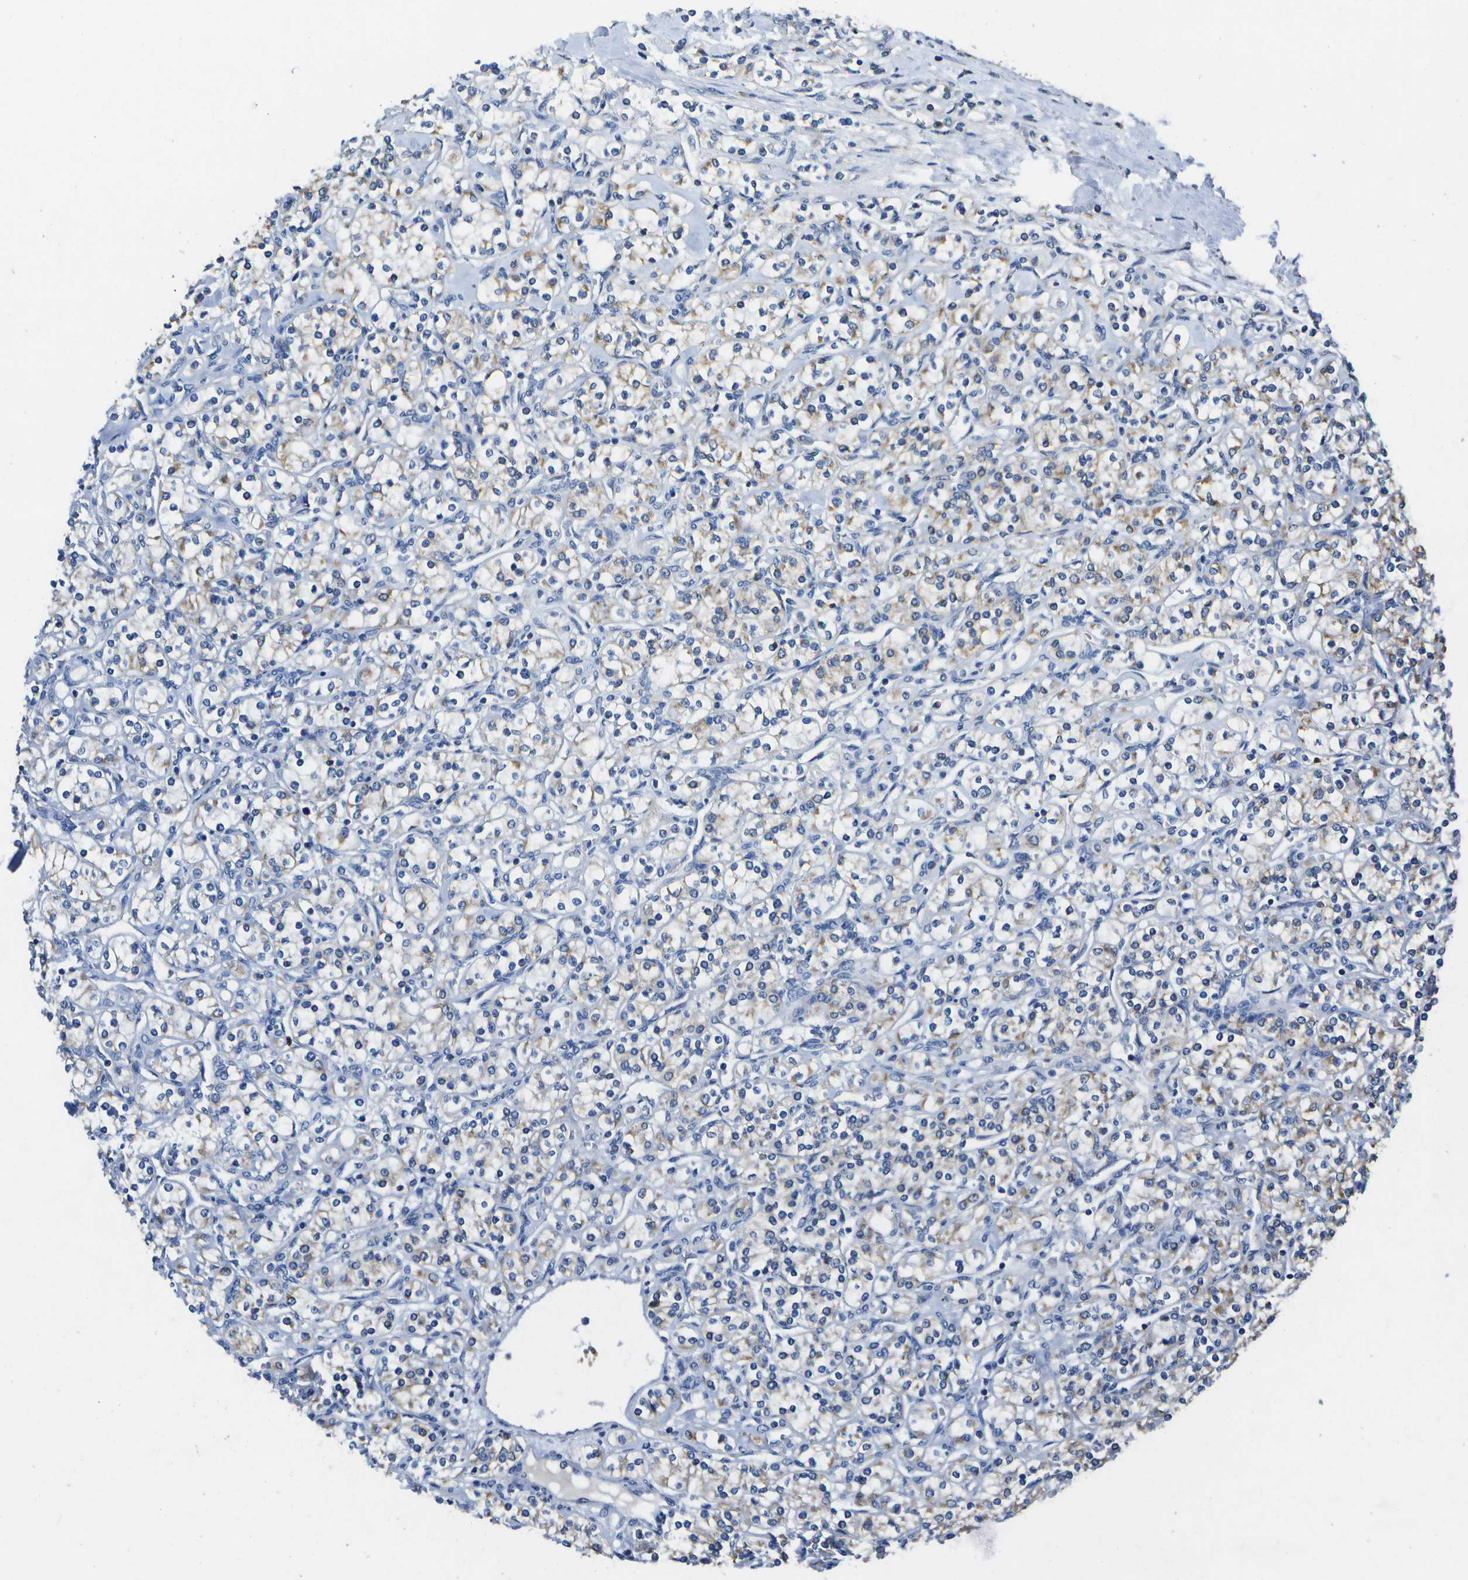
{"staining": {"intensity": "weak", "quantity": "<25%", "location": "cytoplasmic/membranous"}, "tissue": "renal cancer", "cell_type": "Tumor cells", "image_type": "cancer", "snomed": [{"axis": "morphology", "description": "Adenocarcinoma, NOS"}, {"axis": "topography", "description": "Kidney"}], "caption": "Renal cancer (adenocarcinoma) was stained to show a protein in brown. There is no significant expression in tumor cells.", "gene": "DSE", "patient": {"sex": "male", "age": 77}}